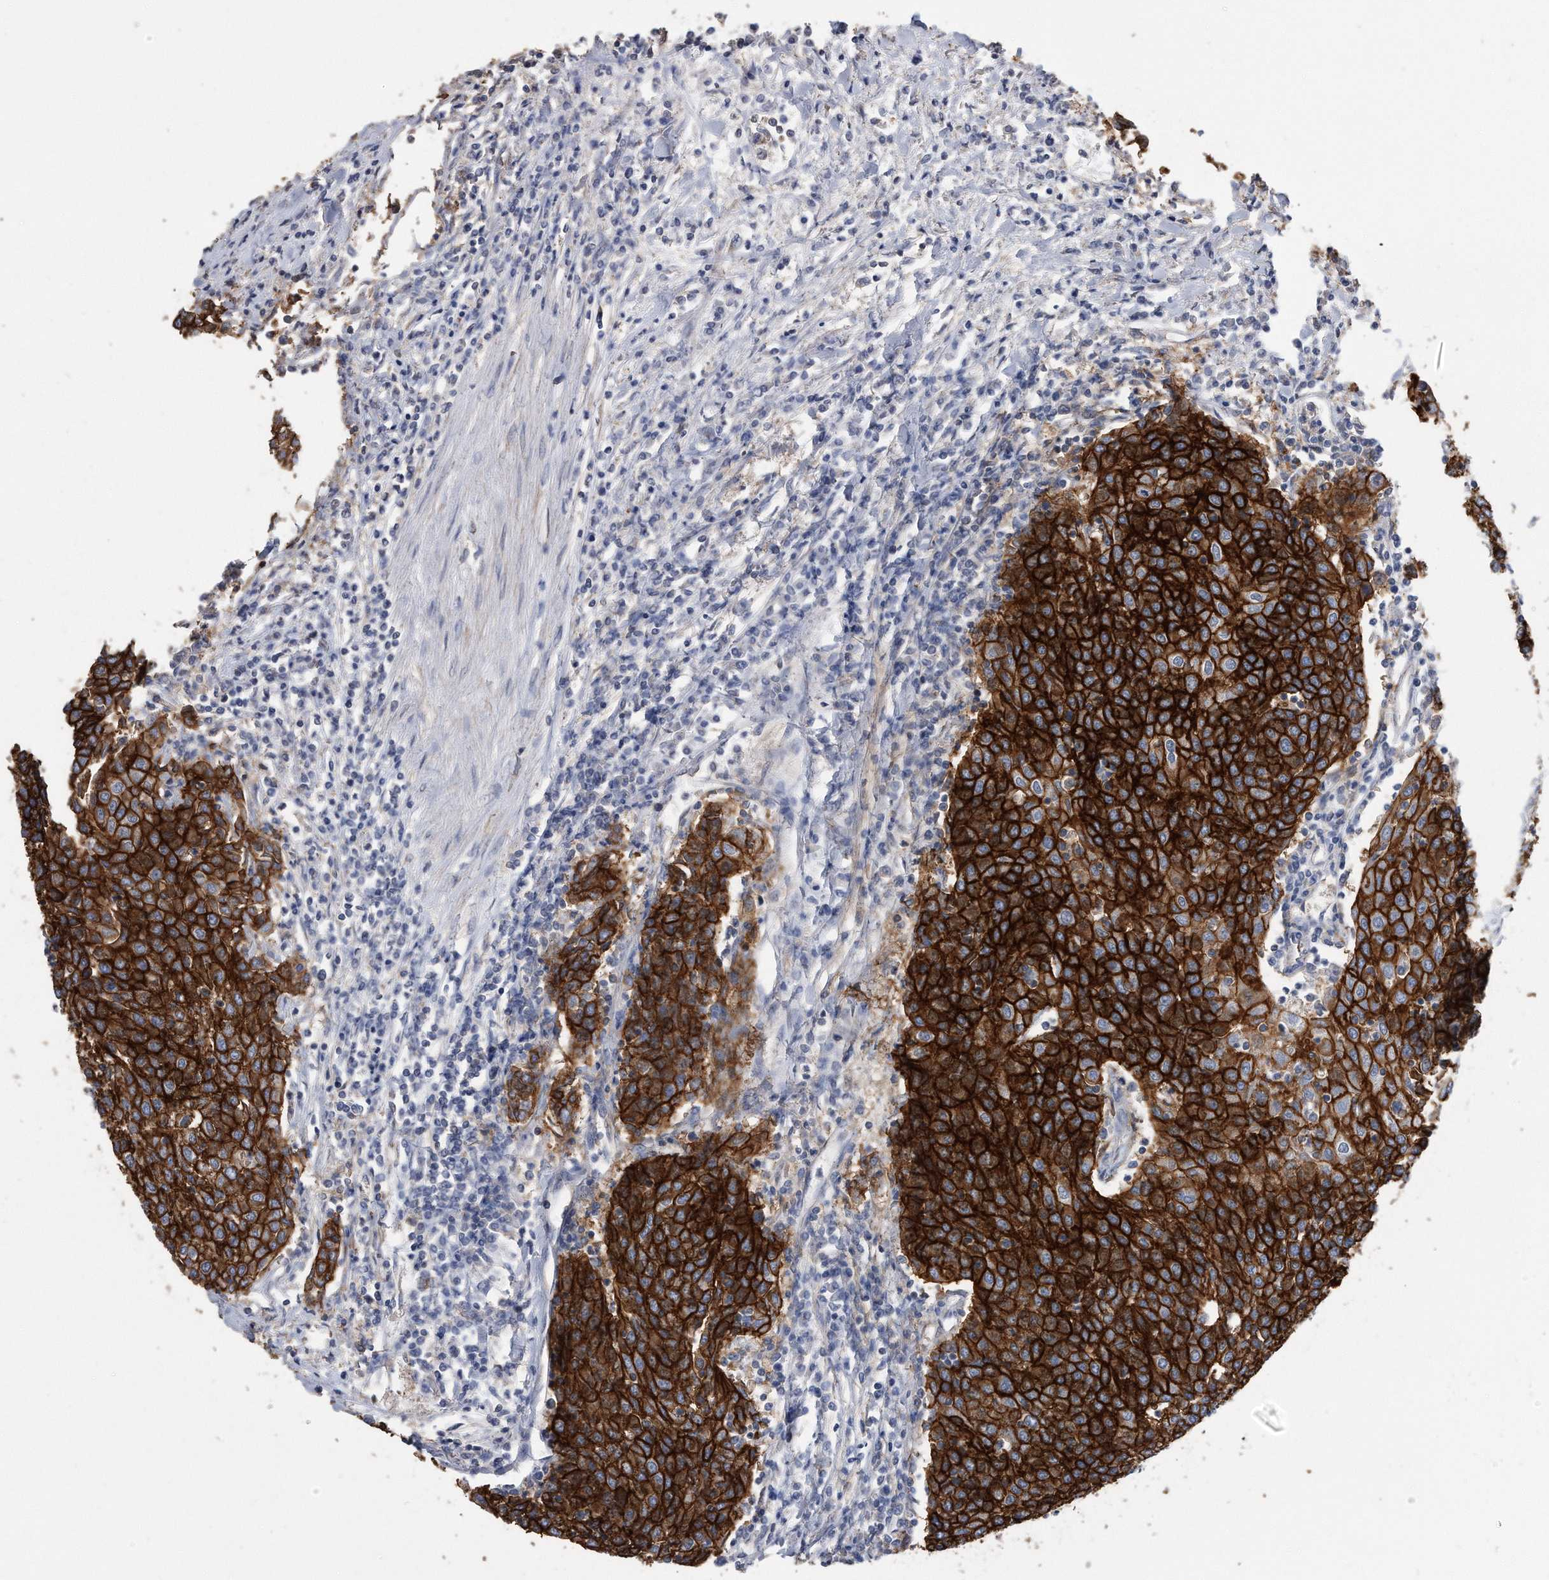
{"staining": {"intensity": "strong", "quantity": ">75%", "location": "cytoplasmic/membranous"}, "tissue": "urothelial cancer", "cell_type": "Tumor cells", "image_type": "cancer", "snomed": [{"axis": "morphology", "description": "Urothelial carcinoma, High grade"}, {"axis": "topography", "description": "Urinary bladder"}], "caption": "Urothelial cancer was stained to show a protein in brown. There is high levels of strong cytoplasmic/membranous staining in approximately >75% of tumor cells.", "gene": "CDCP1", "patient": {"sex": "female", "age": 85}}